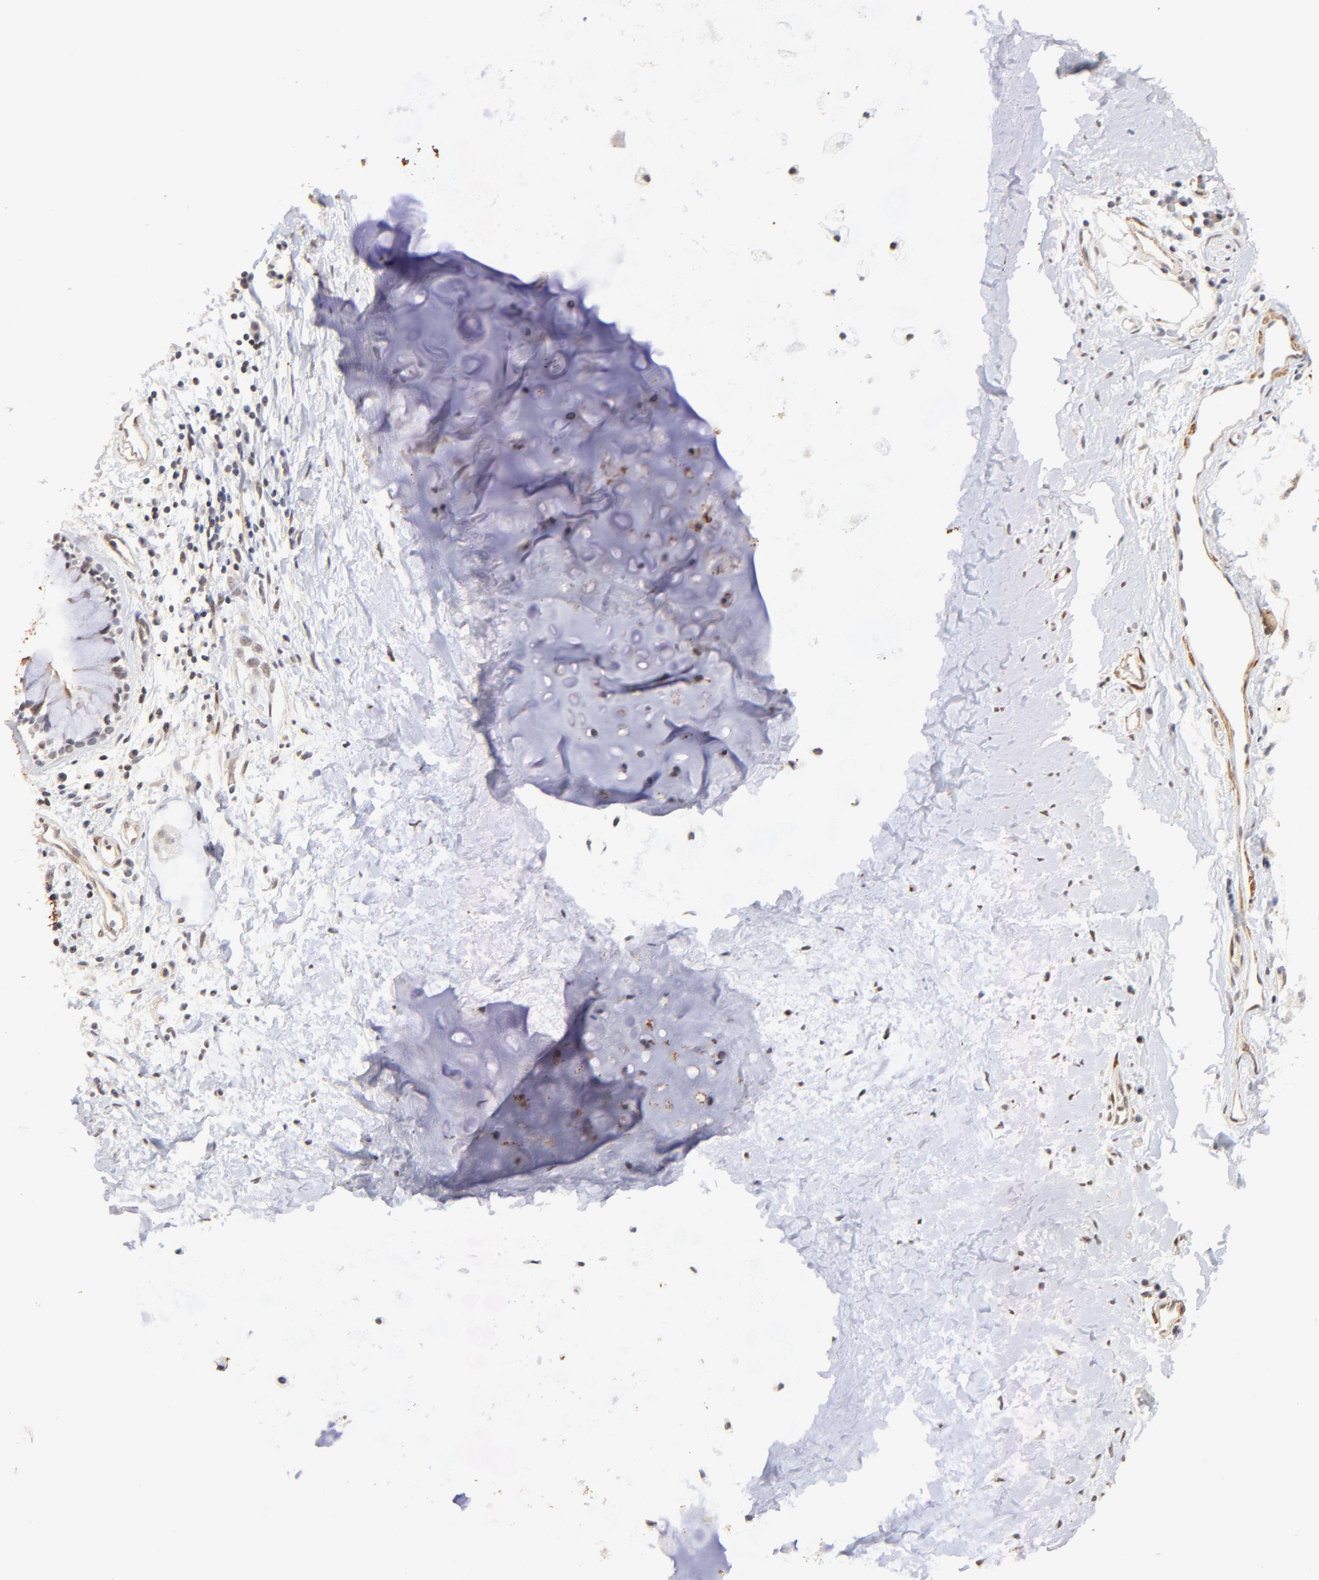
{"staining": {"intensity": "negative", "quantity": "none", "location": "none"}, "tissue": "adipose tissue", "cell_type": "Adipocytes", "image_type": "normal", "snomed": [{"axis": "morphology", "description": "Normal tissue, NOS"}, {"axis": "morphology", "description": "Adenocarcinoma, NOS"}, {"axis": "topography", "description": "Cartilage tissue"}, {"axis": "topography", "description": "Bronchus"}, {"axis": "topography", "description": "Lung"}], "caption": "Adipocytes show no significant protein expression in normal adipose tissue. (DAB IHC, high magnification).", "gene": "ZFP92", "patient": {"sex": "female", "age": 67}}